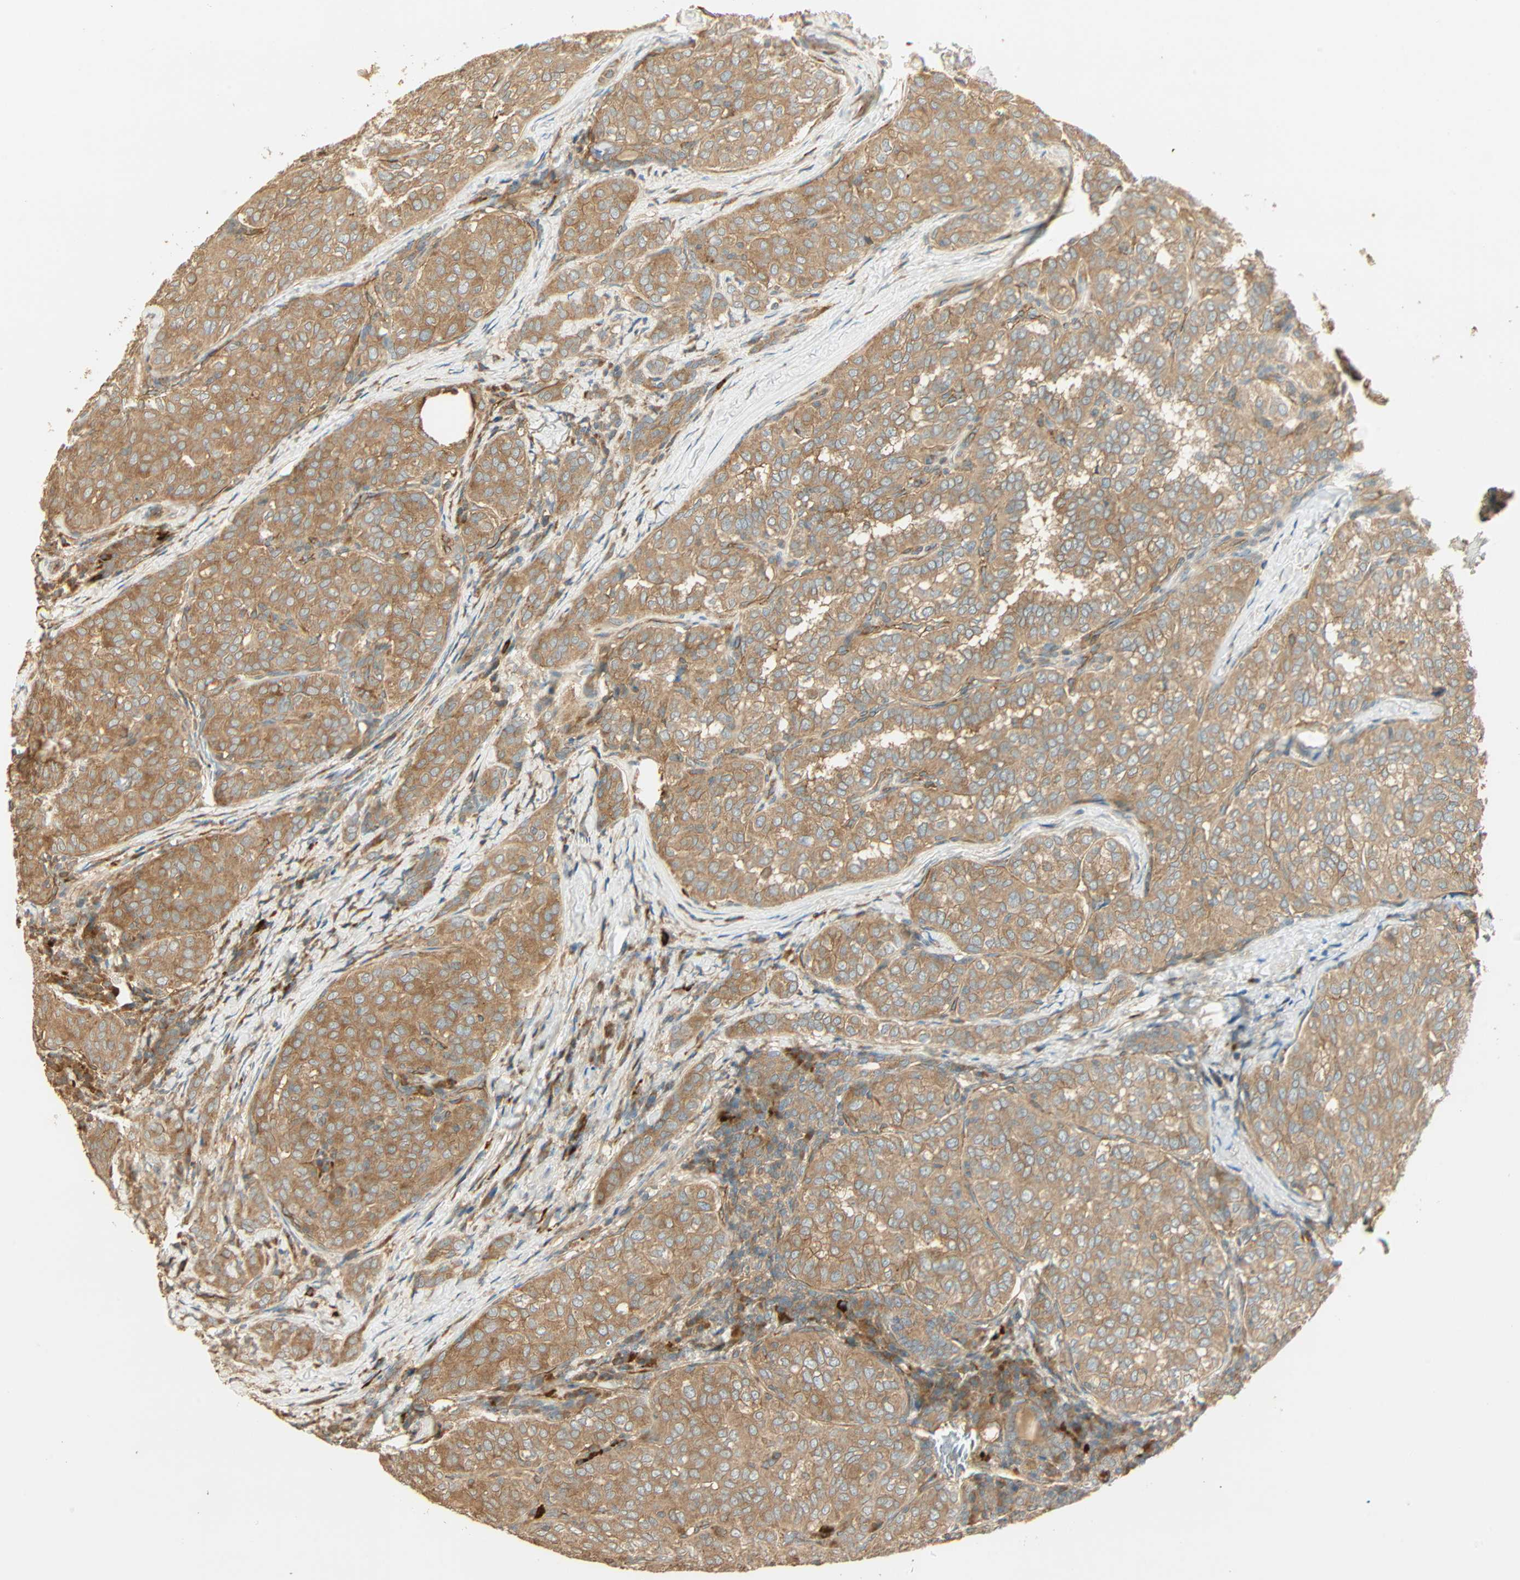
{"staining": {"intensity": "moderate", "quantity": ">75%", "location": "cytoplasmic/membranous"}, "tissue": "thyroid cancer", "cell_type": "Tumor cells", "image_type": "cancer", "snomed": [{"axis": "morphology", "description": "Normal tissue, NOS"}, {"axis": "morphology", "description": "Papillary adenocarcinoma, NOS"}, {"axis": "topography", "description": "Thyroid gland"}], "caption": "This is a histology image of immunohistochemistry staining of thyroid papillary adenocarcinoma, which shows moderate expression in the cytoplasmic/membranous of tumor cells.", "gene": "GALK1", "patient": {"sex": "female", "age": 30}}